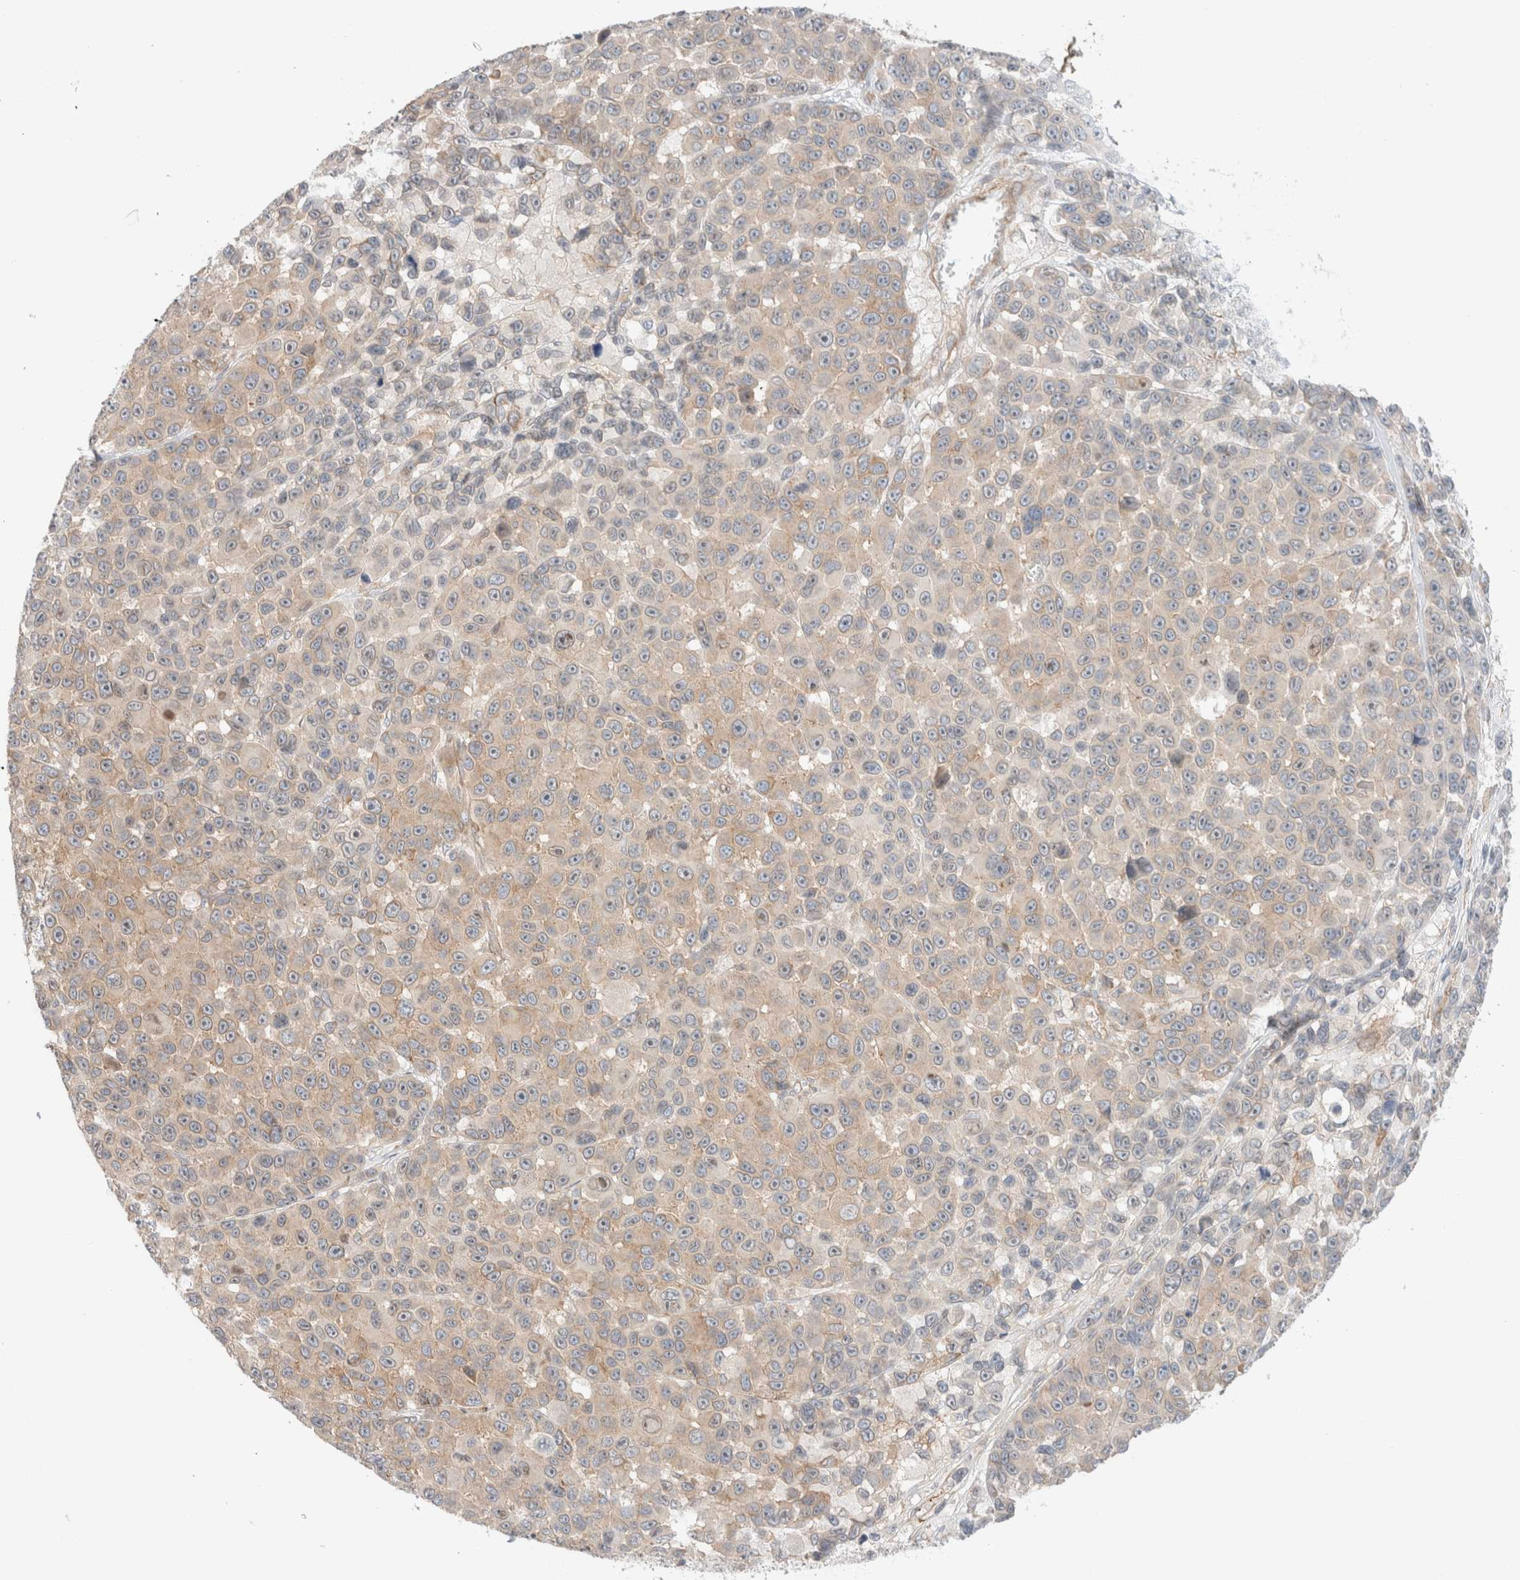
{"staining": {"intensity": "weak", "quantity": ">75%", "location": "cytoplasmic/membranous"}, "tissue": "melanoma", "cell_type": "Tumor cells", "image_type": "cancer", "snomed": [{"axis": "morphology", "description": "Malignant melanoma, NOS"}, {"axis": "topography", "description": "Skin"}], "caption": "Immunohistochemistry (IHC) micrograph of neoplastic tissue: malignant melanoma stained using immunohistochemistry (IHC) reveals low levels of weak protein expression localized specifically in the cytoplasmic/membranous of tumor cells, appearing as a cytoplasmic/membranous brown color.", "gene": "MARK3", "patient": {"sex": "male", "age": 53}}